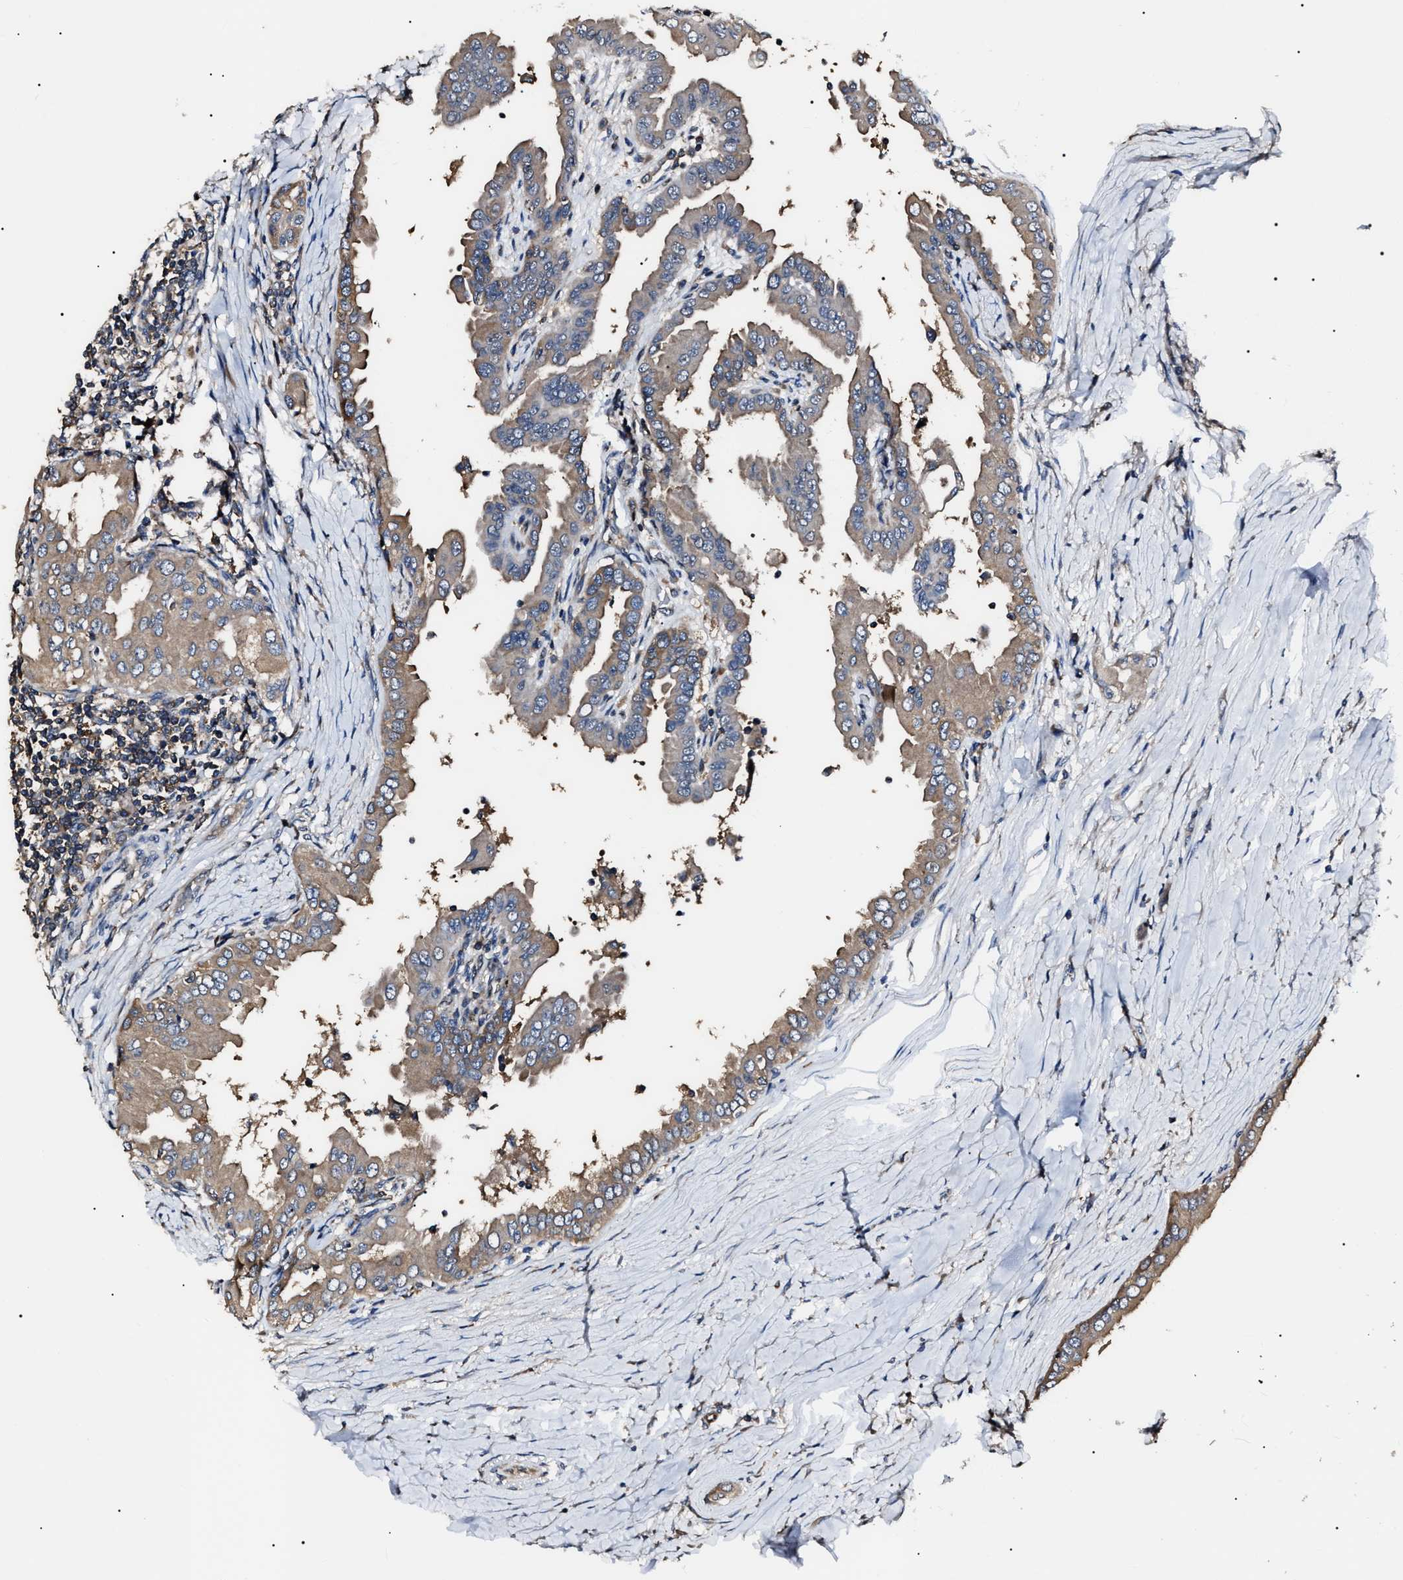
{"staining": {"intensity": "weak", "quantity": "<25%", "location": "cytoplasmic/membranous"}, "tissue": "thyroid cancer", "cell_type": "Tumor cells", "image_type": "cancer", "snomed": [{"axis": "morphology", "description": "Papillary adenocarcinoma, NOS"}, {"axis": "topography", "description": "Thyroid gland"}], "caption": "This is an immunohistochemistry micrograph of human thyroid papillary adenocarcinoma. There is no positivity in tumor cells.", "gene": "CCT8", "patient": {"sex": "male", "age": 33}}